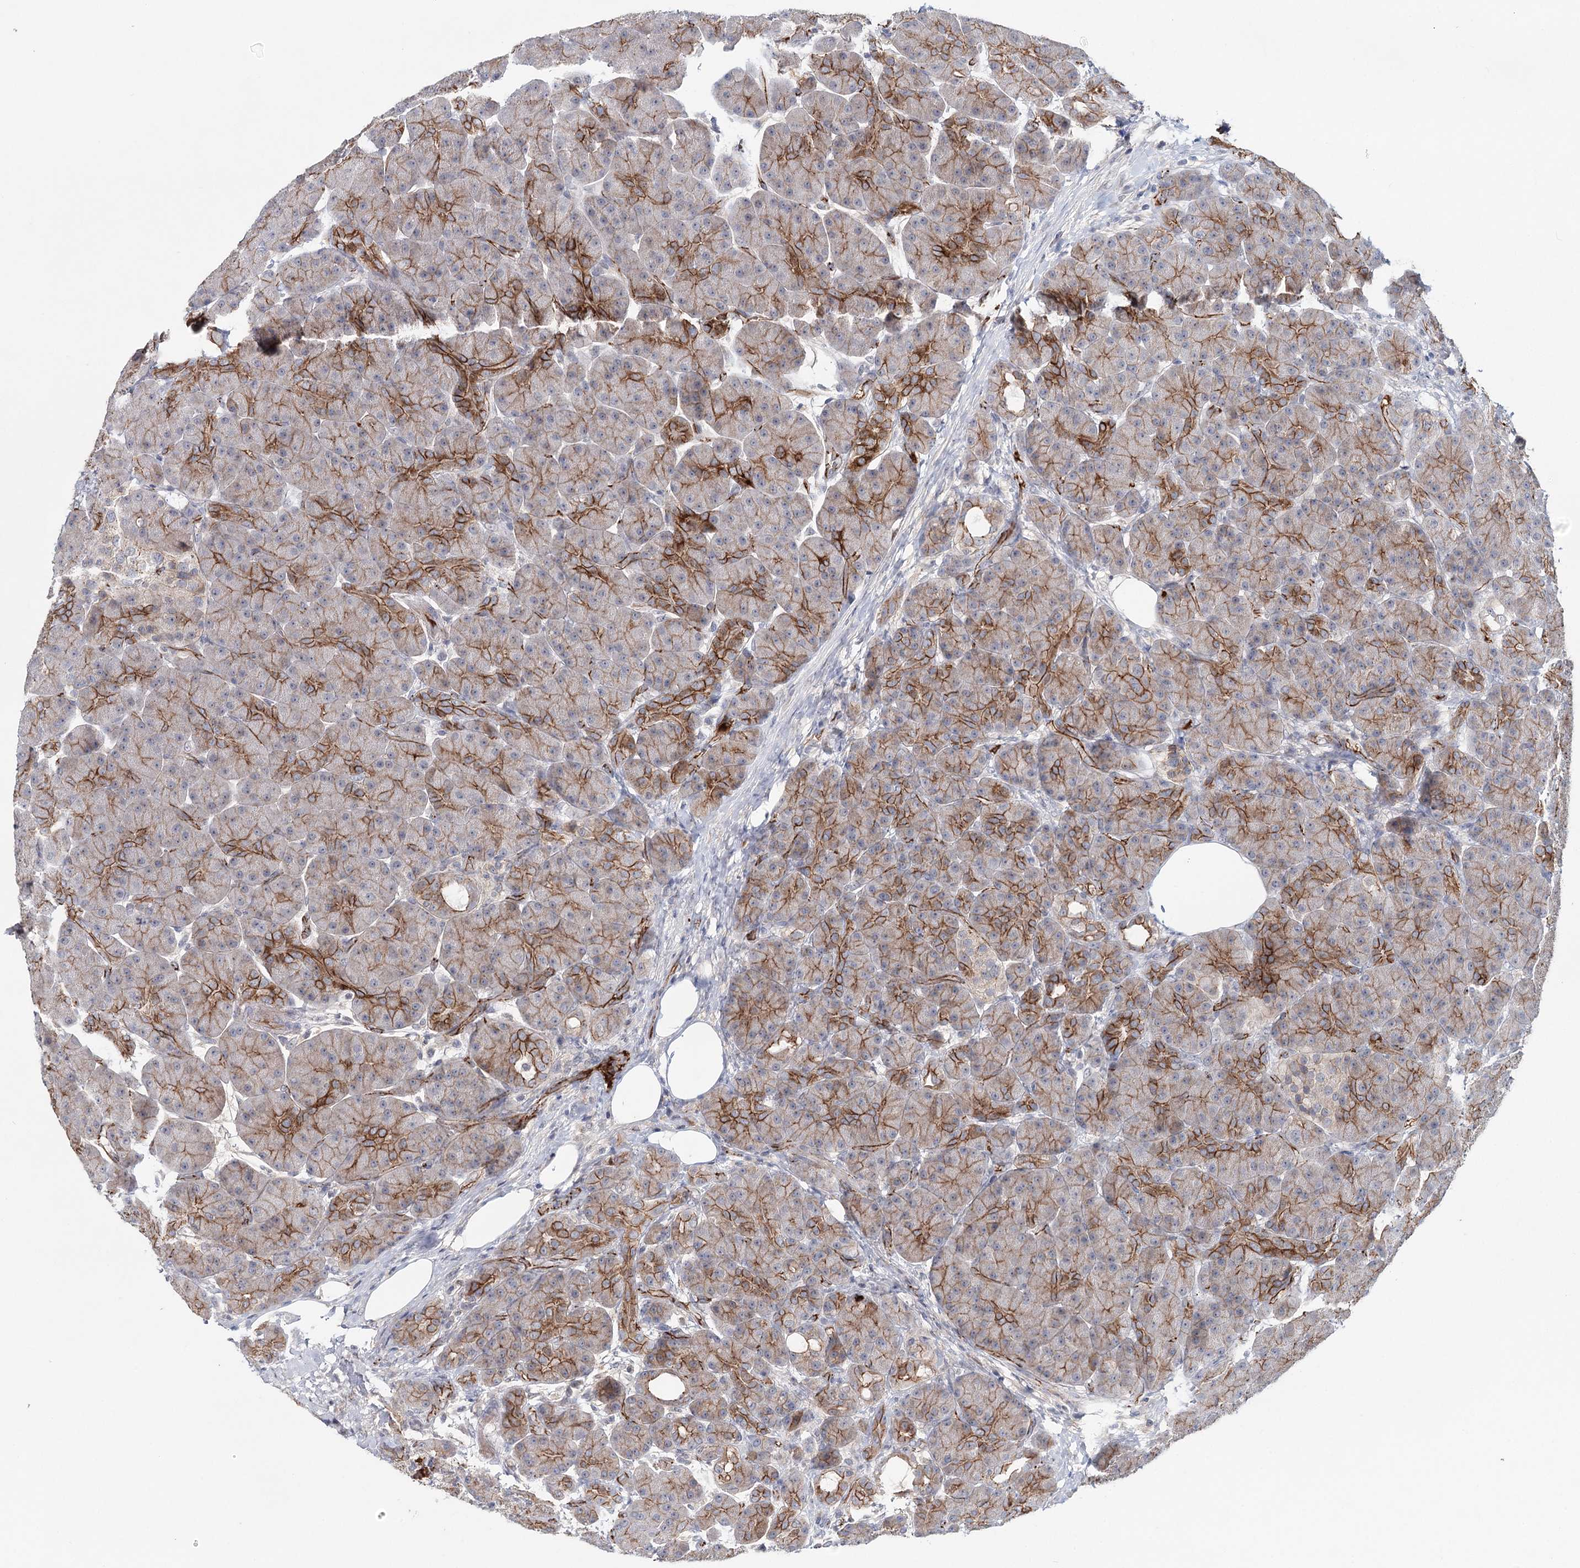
{"staining": {"intensity": "moderate", "quantity": "25%-75%", "location": "cytoplasmic/membranous"}, "tissue": "pancreas", "cell_type": "Exocrine glandular cells", "image_type": "normal", "snomed": [{"axis": "morphology", "description": "Normal tissue, NOS"}, {"axis": "topography", "description": "Pancreas"}], "caption": "An immunohistochemistry image of benign tissue is shown. Protein staining in brown labels moderate cytoplasmic/membranous positivity in pancreas within exocrine glandular cells. (brown staining indicates protein expression, while blue staining denotes nuclei).", "gene": "PKP4", "patient": {"sex": "male", "age": 63}}